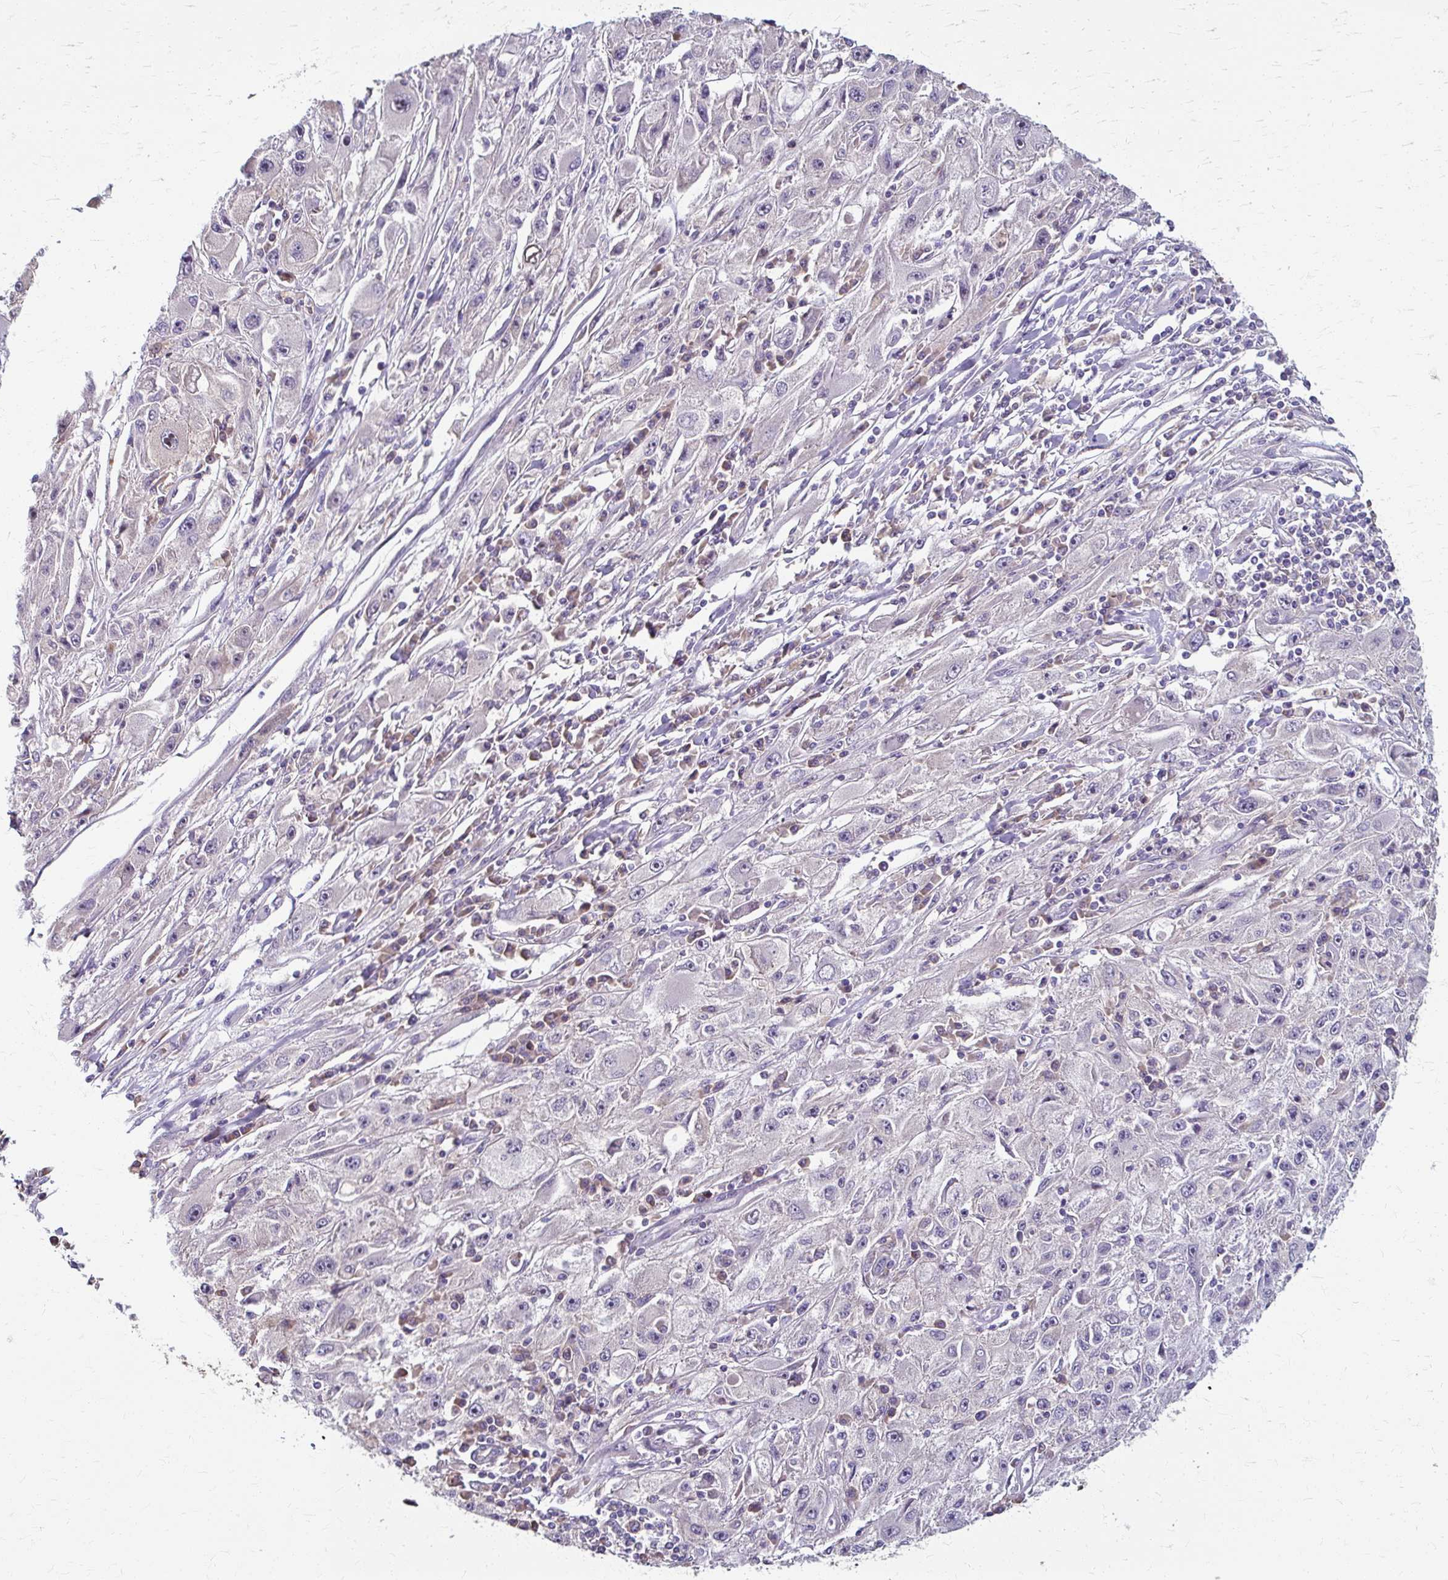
{"staining": {"intensity": "negative", "quantity": "none", "location": "none"}, "tissue": "melanoma", "cell_type": "Tumor cells", "image_type": "cancer", "snomed": [{"axis": "morphology", "description": "Malignant melanoma, Metastatic site"}, {"axis": "topography", "description": "Skin"}], "caption": "This is an IHC micrograph of human malignant melanoma (metastatic site). There is no staining in tumor cells.", "gene": "ZNF555", "patient": {"sex": "male", "age": 53}}